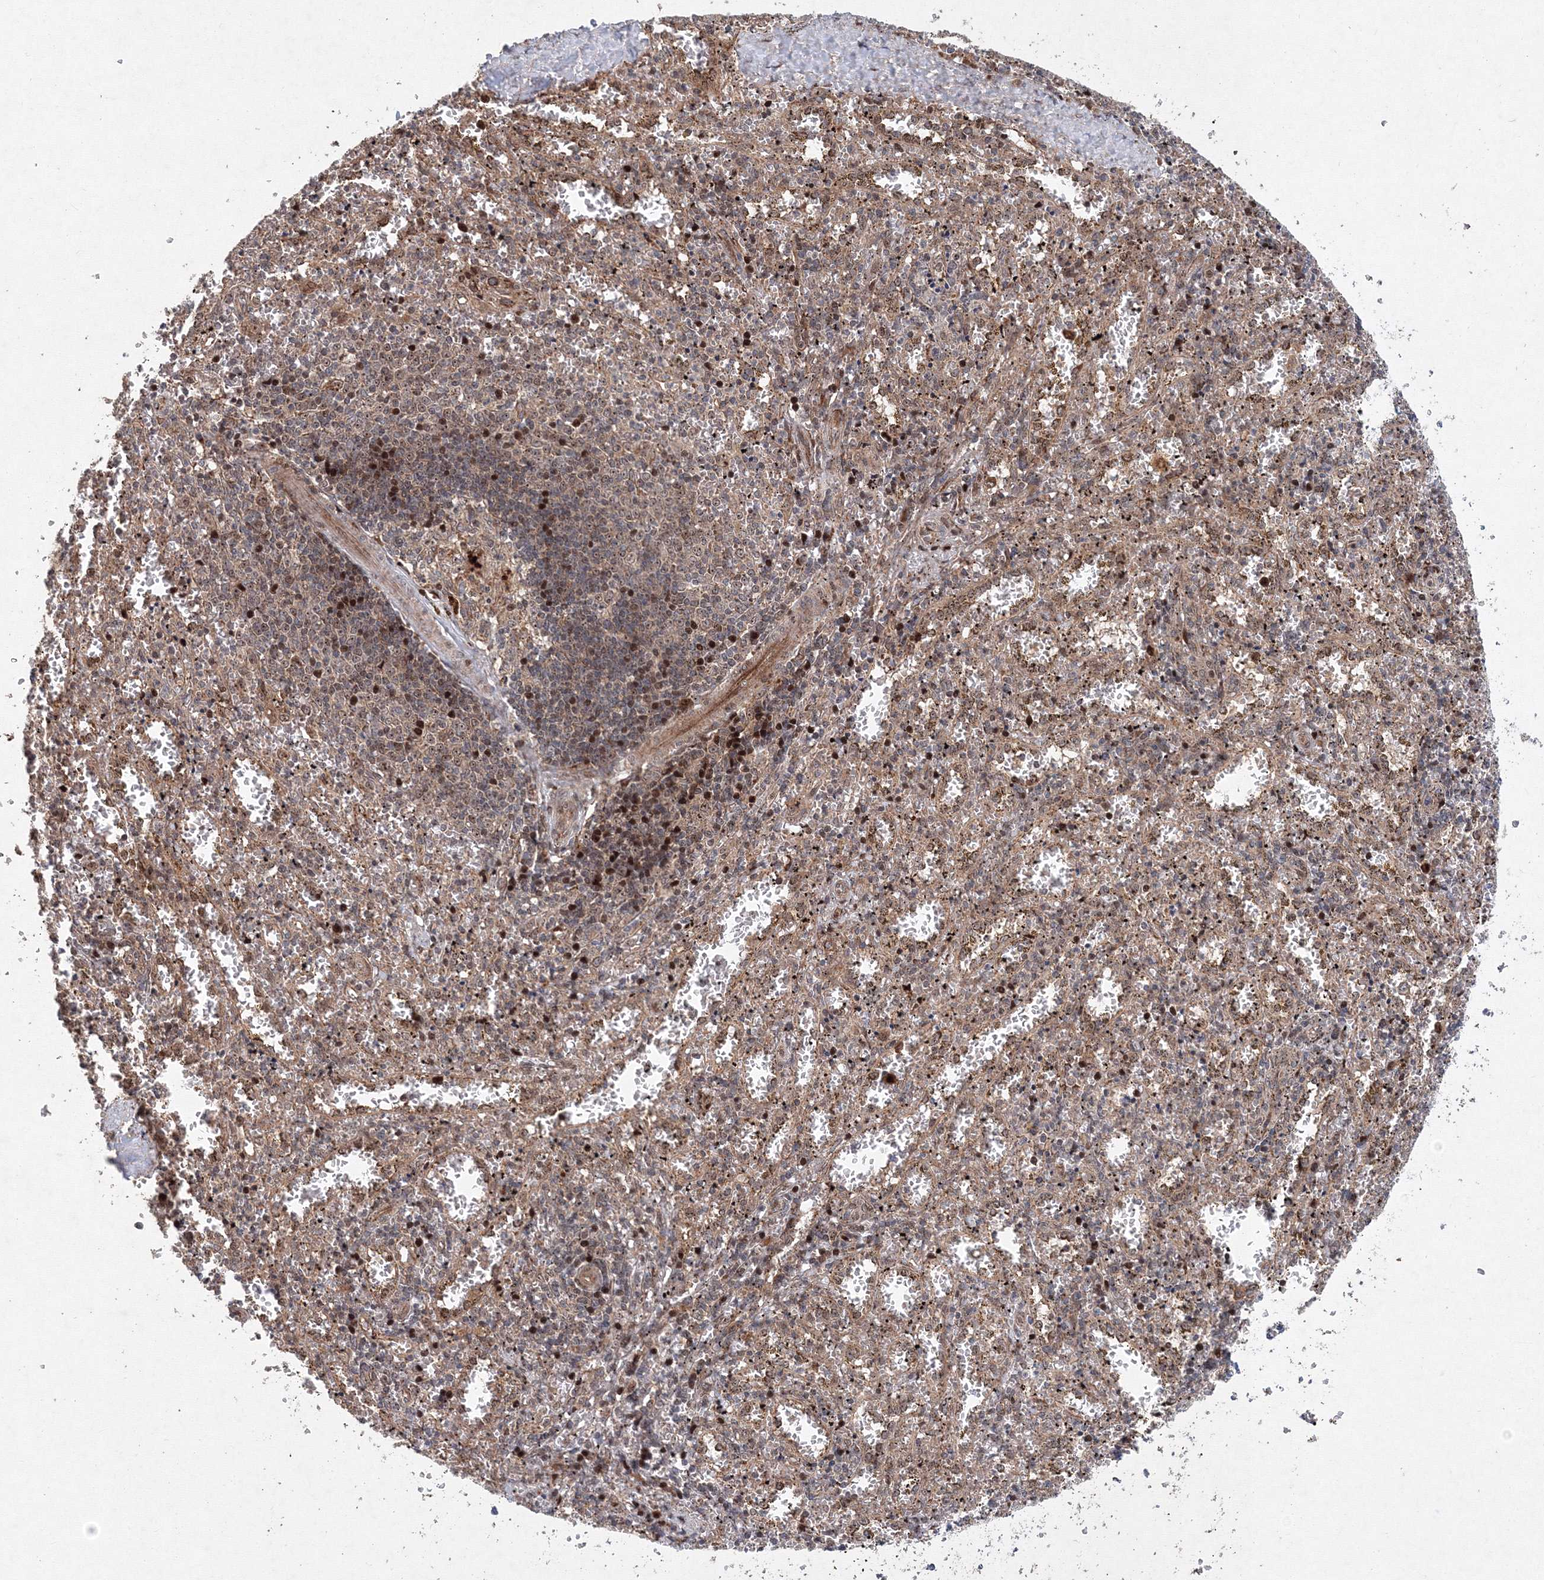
{"staining": {"intensity": "moderate", "quantity": "25%-75%", "location": "nuclear"}, "tissue": "spleen", "cell_type": "Cells in red pulp", "image_type": "normal", "snomed": [{"axis": "morphology", "description": "Normal tissue, NOS"}, {"axis": "topography", "description": "Spleen"}], "caption": "Protein expression analysis of benign spleen displays moderate nuclear positivity in approximately 25%-75% of cells in red pulp.", "gene": "ANKAR", "patient": {"sex": "male", "age": 11}}